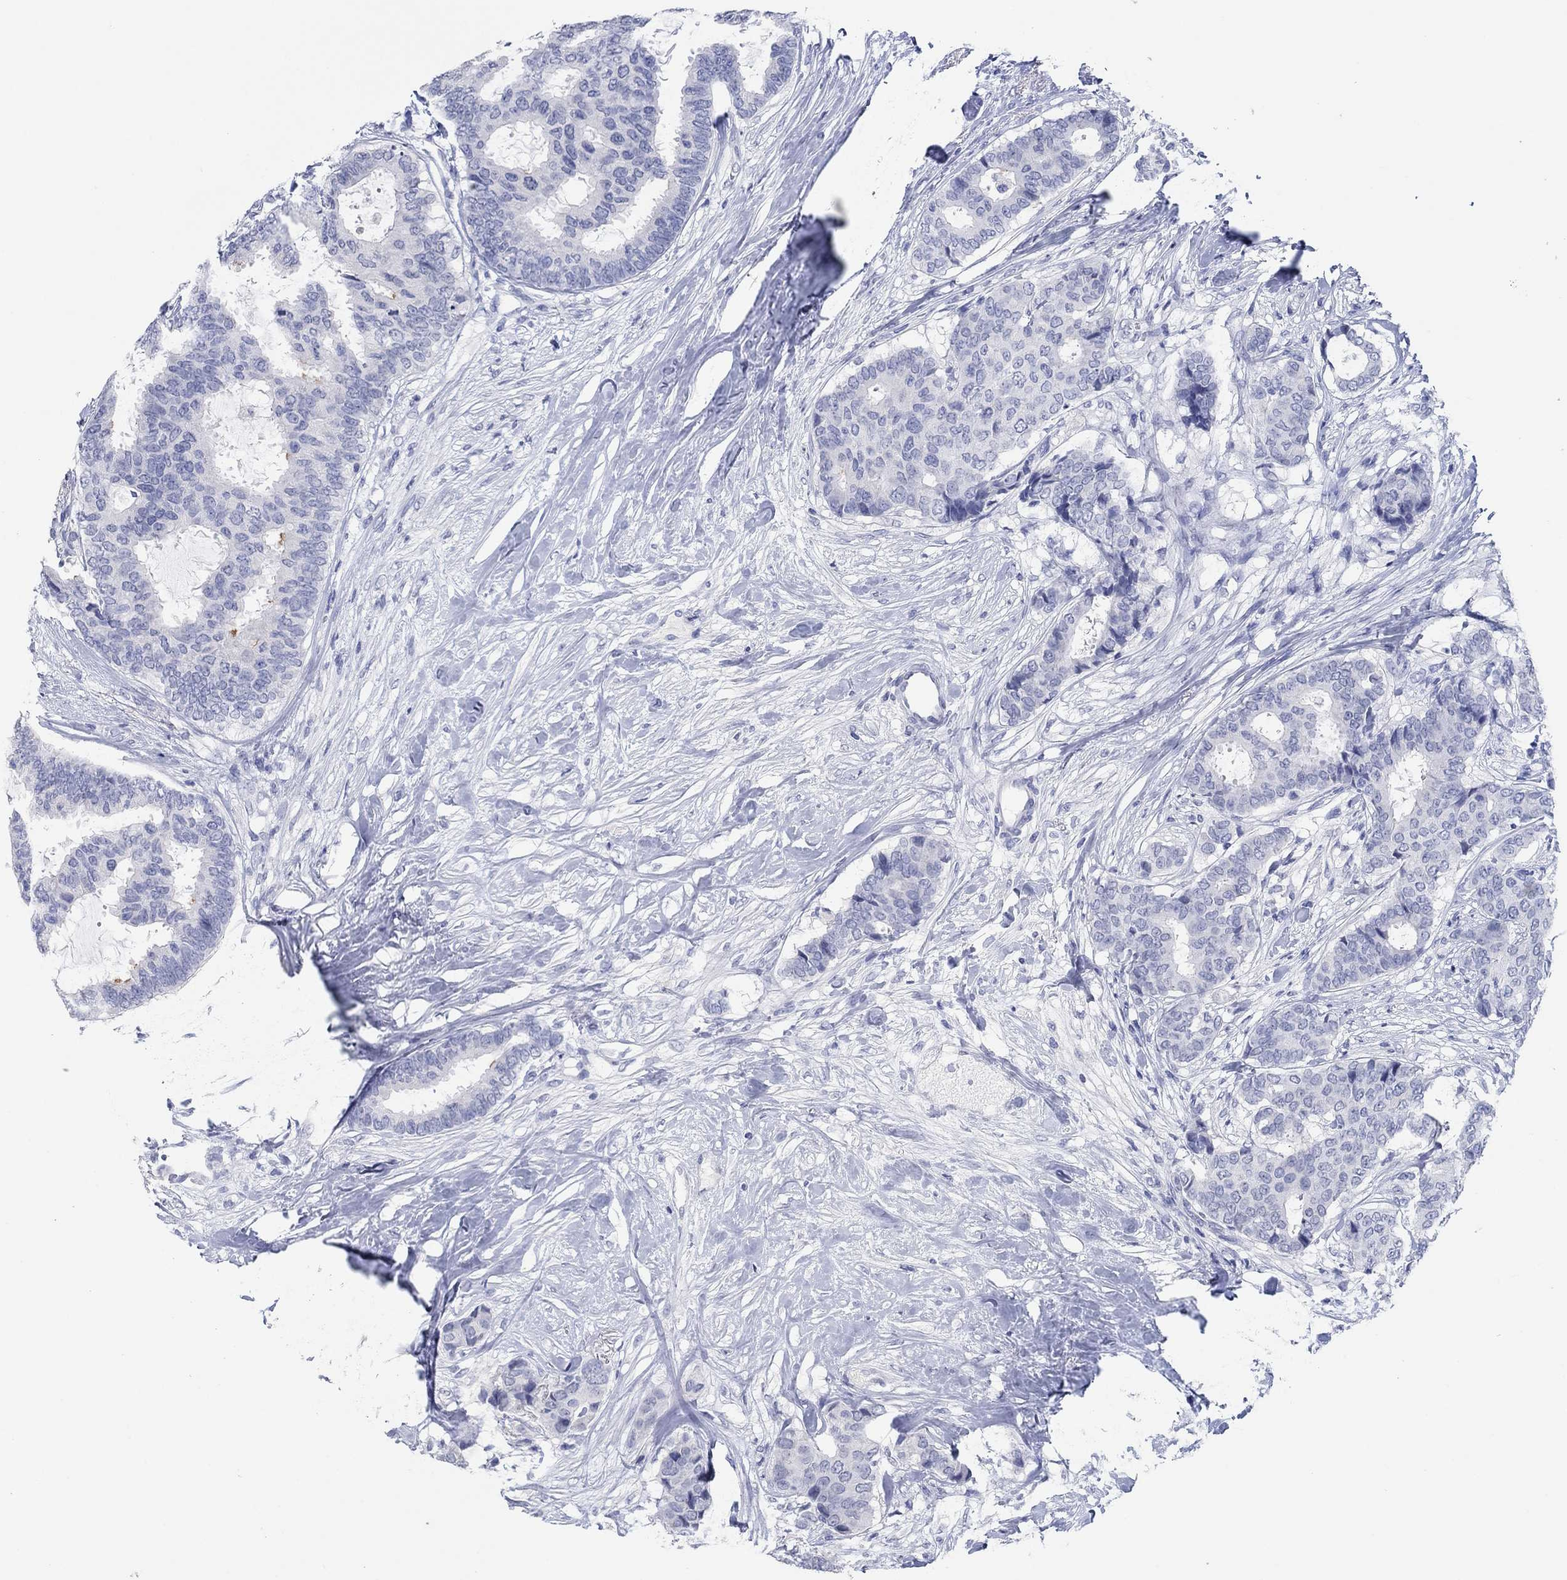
{"staining": {"intensity": "negative", "quantity": "none", "location": "none"}, "tissue": "breast cancer", "cell_type": "Tumor cells", "image_type": "cancer", "snomed": [{"axis": "morphology", "description": "Duct carcinoma"}, {"axis": "topography", "description": "Breast"}], "caption": "A micrograph of human breast cancer is negative for staining in tumor cells.", "gene": "POU5F1", "patient": {"sex": "female", "age": 75}}